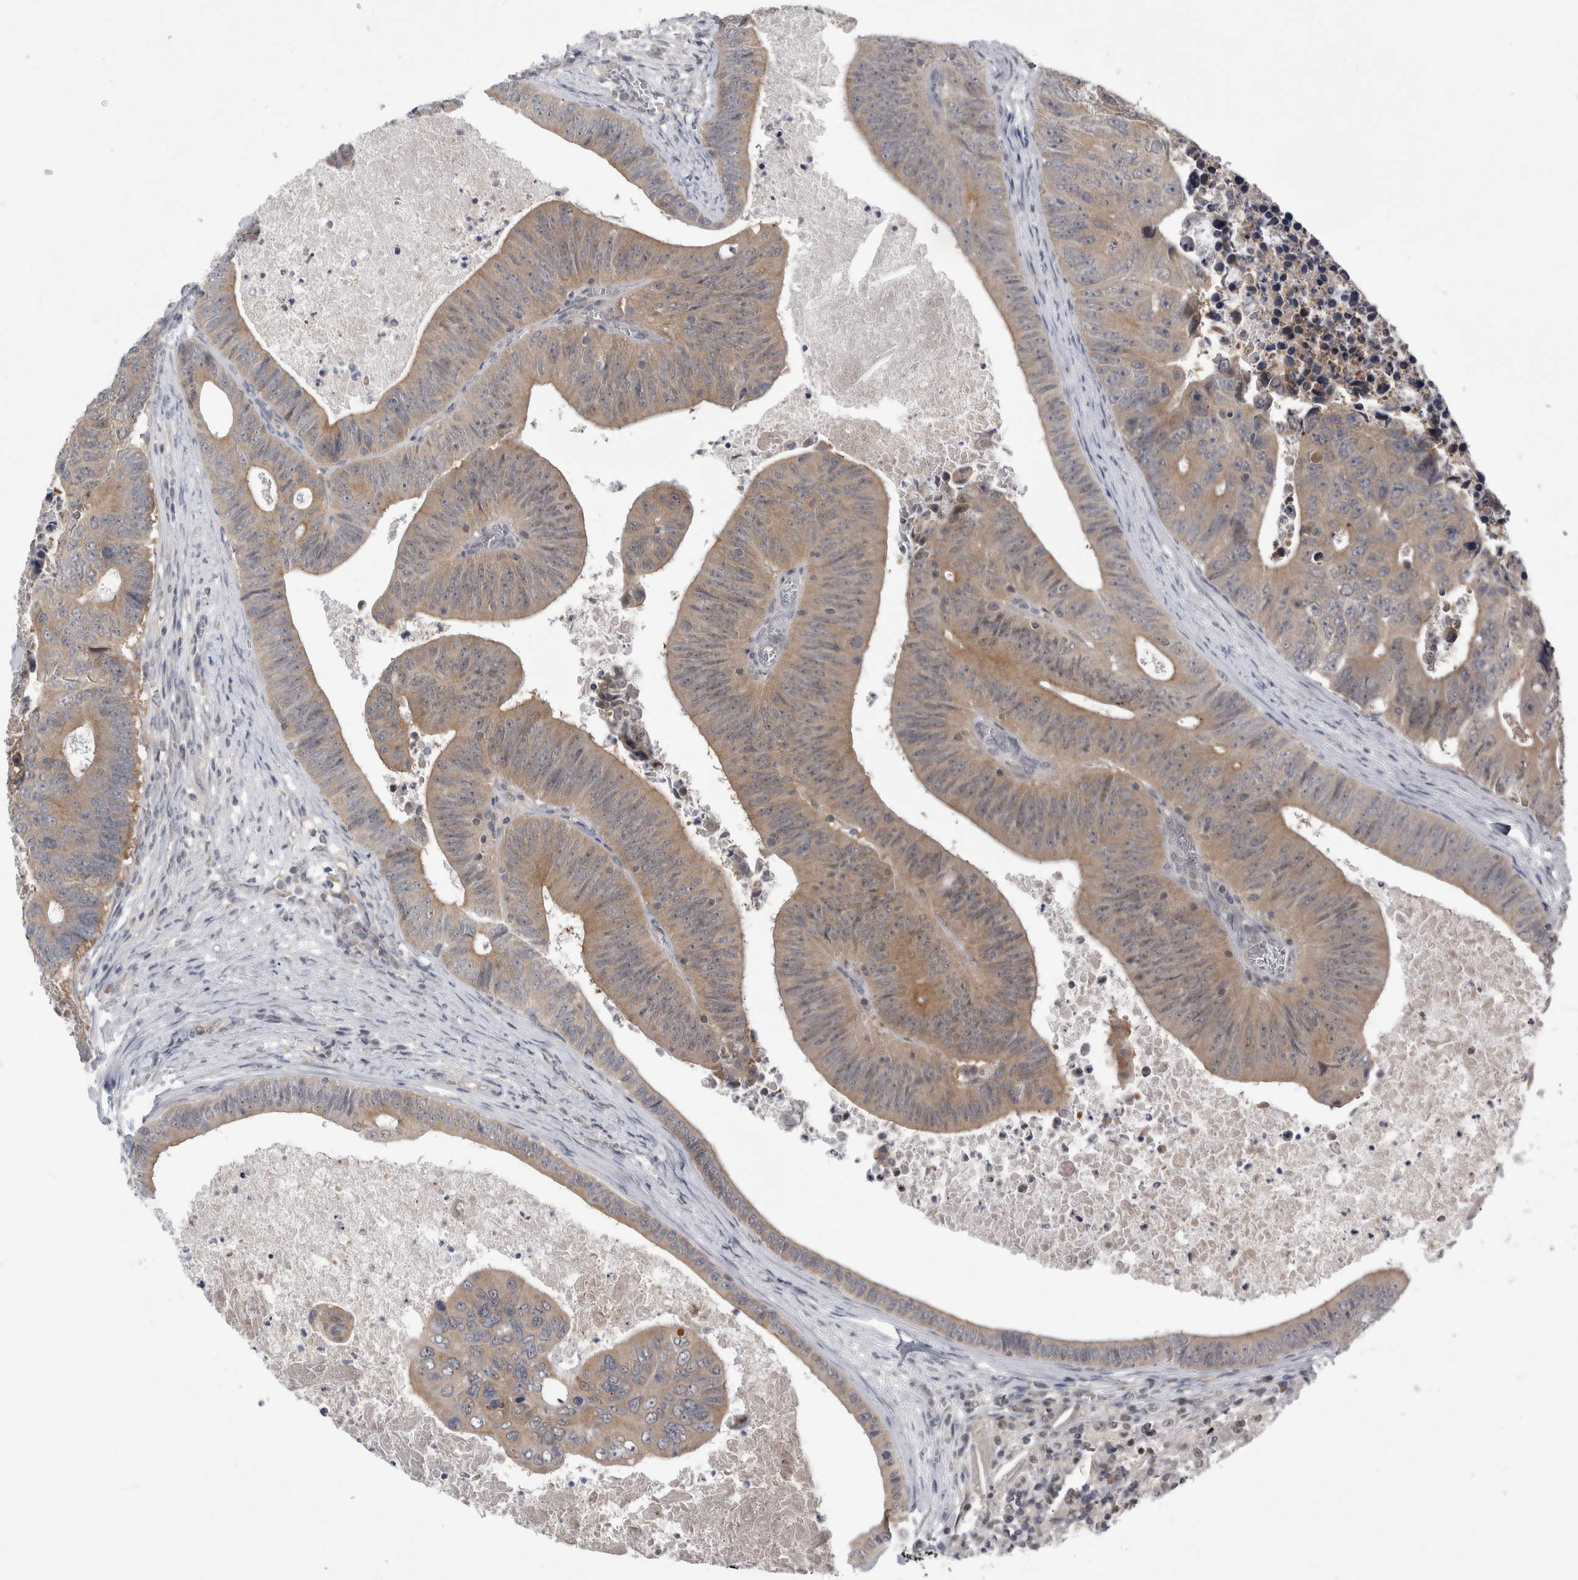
{"staining": {"intensity": "moderate", "quantity": ">75%", "location": "cytoplasmic/membranous"}, "tissue": "colorectal cancer", "cell_type": "Tumor cells", "image_type": "cancer", "snomed": [{"axis": "morphology", "description": "Adenocarcinoma, NOS"}, {"axis": "topography", "description": "Colon"}], "caption": "This is a photomicrograph of IHC staining of colorectal adenocarcinoma, which shows moderate positivity in the cytoplasmic/membranous of tumor cells.", "gene": "PSMB2", "patient": {"sex": "male", "age": 87}}